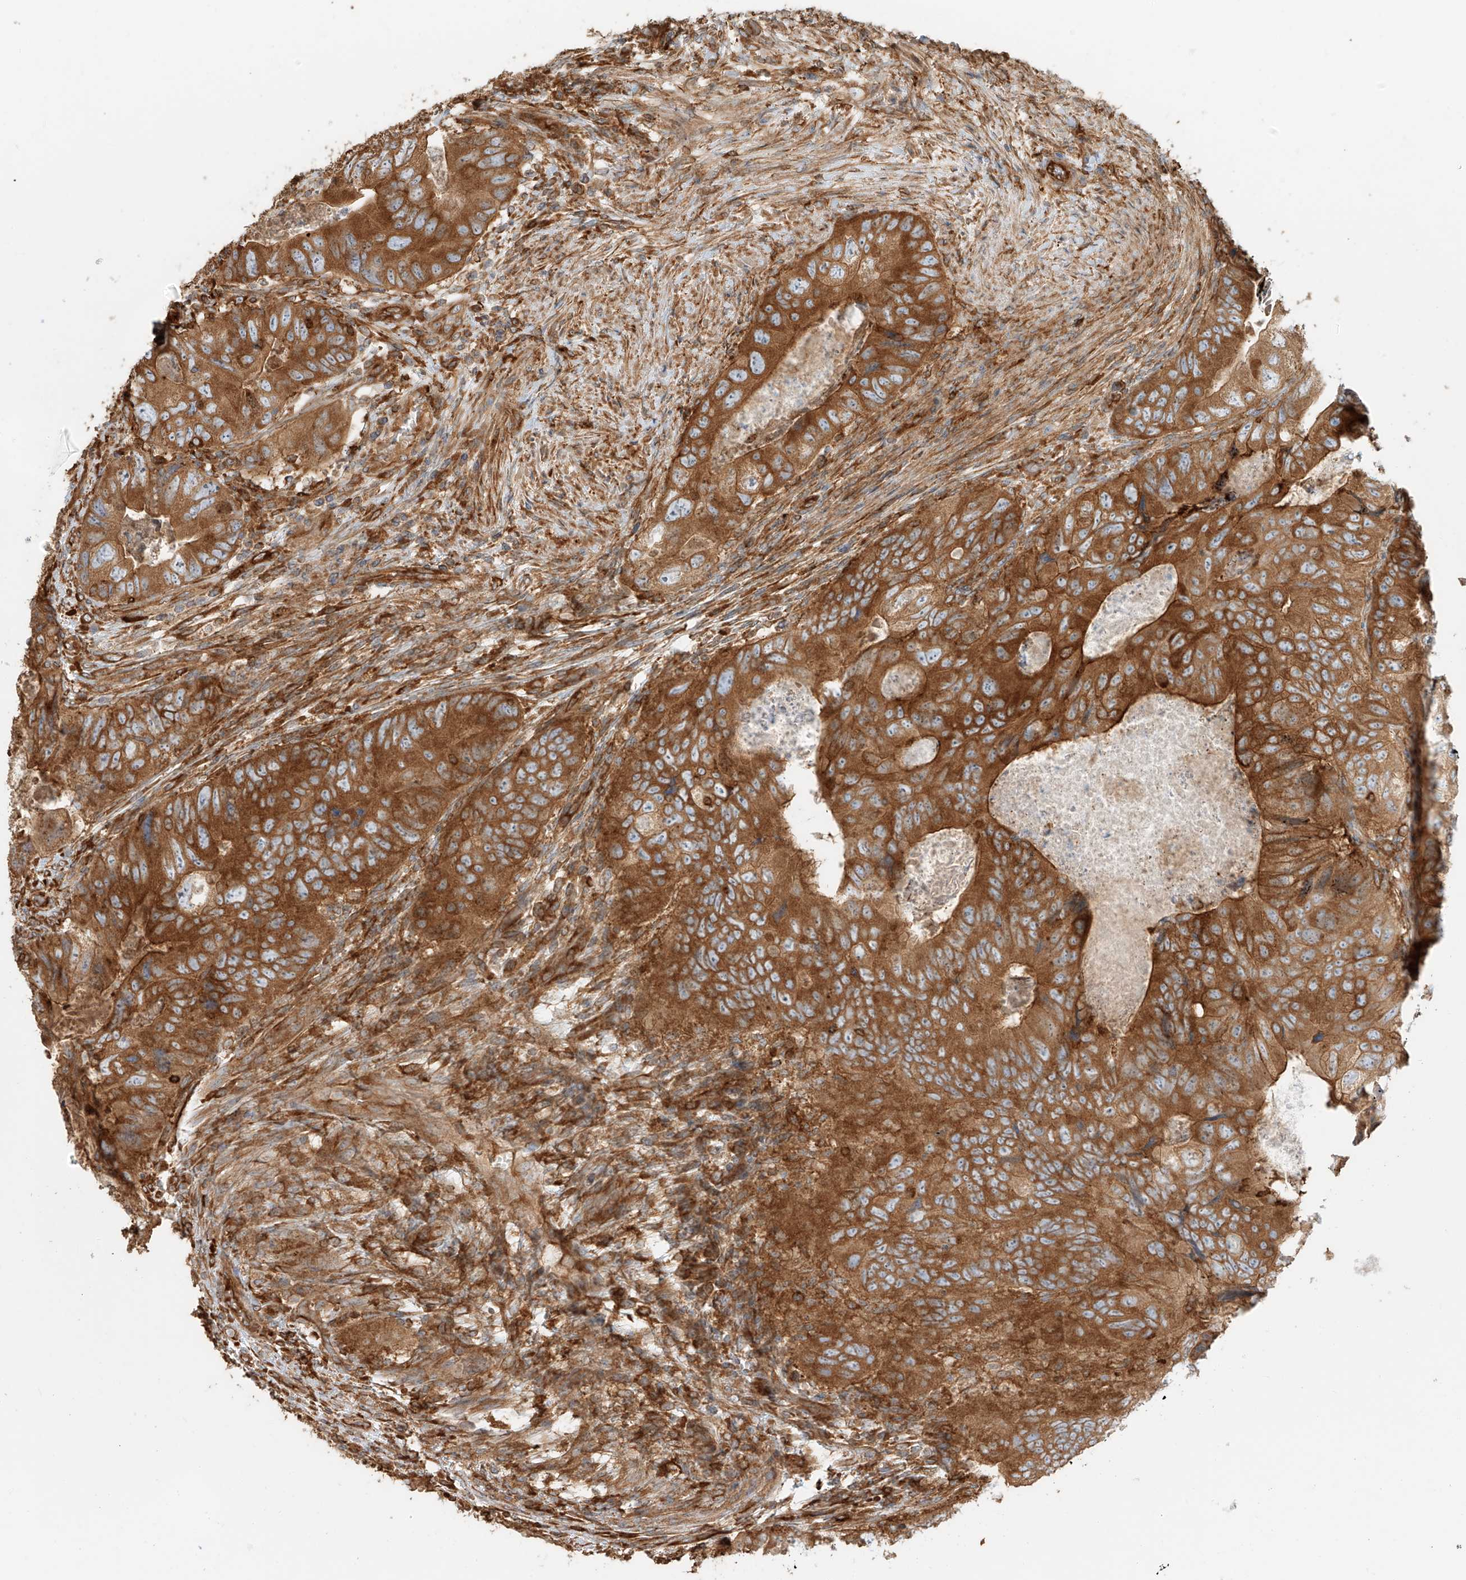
{"staining": {"intensity": "strong", "quantity": ">75%", "location": "cytoplasmic/membranous"}, "tissue": "colorectal cancer", "cell_type": "Tumor cells", "image_type": "cancer", "snomed": [{"axis": "morphology", "description": "Adenocarcinoma, NOS"}, {"axis": "topography", "description": "Rectum"}], "caption": "The photomicrograph reveals a brown stain indicating the presence of a protein in the cytoplasmic/membranous of tumor cells in colorectal cancer (adenocarcinoma). (DAB (3,3'-diaminobenzidine) = brown stain, brightfield microscopy at high magnification).", "gene": "SNX9", "patient": {"sex": "male", "age": 63}}